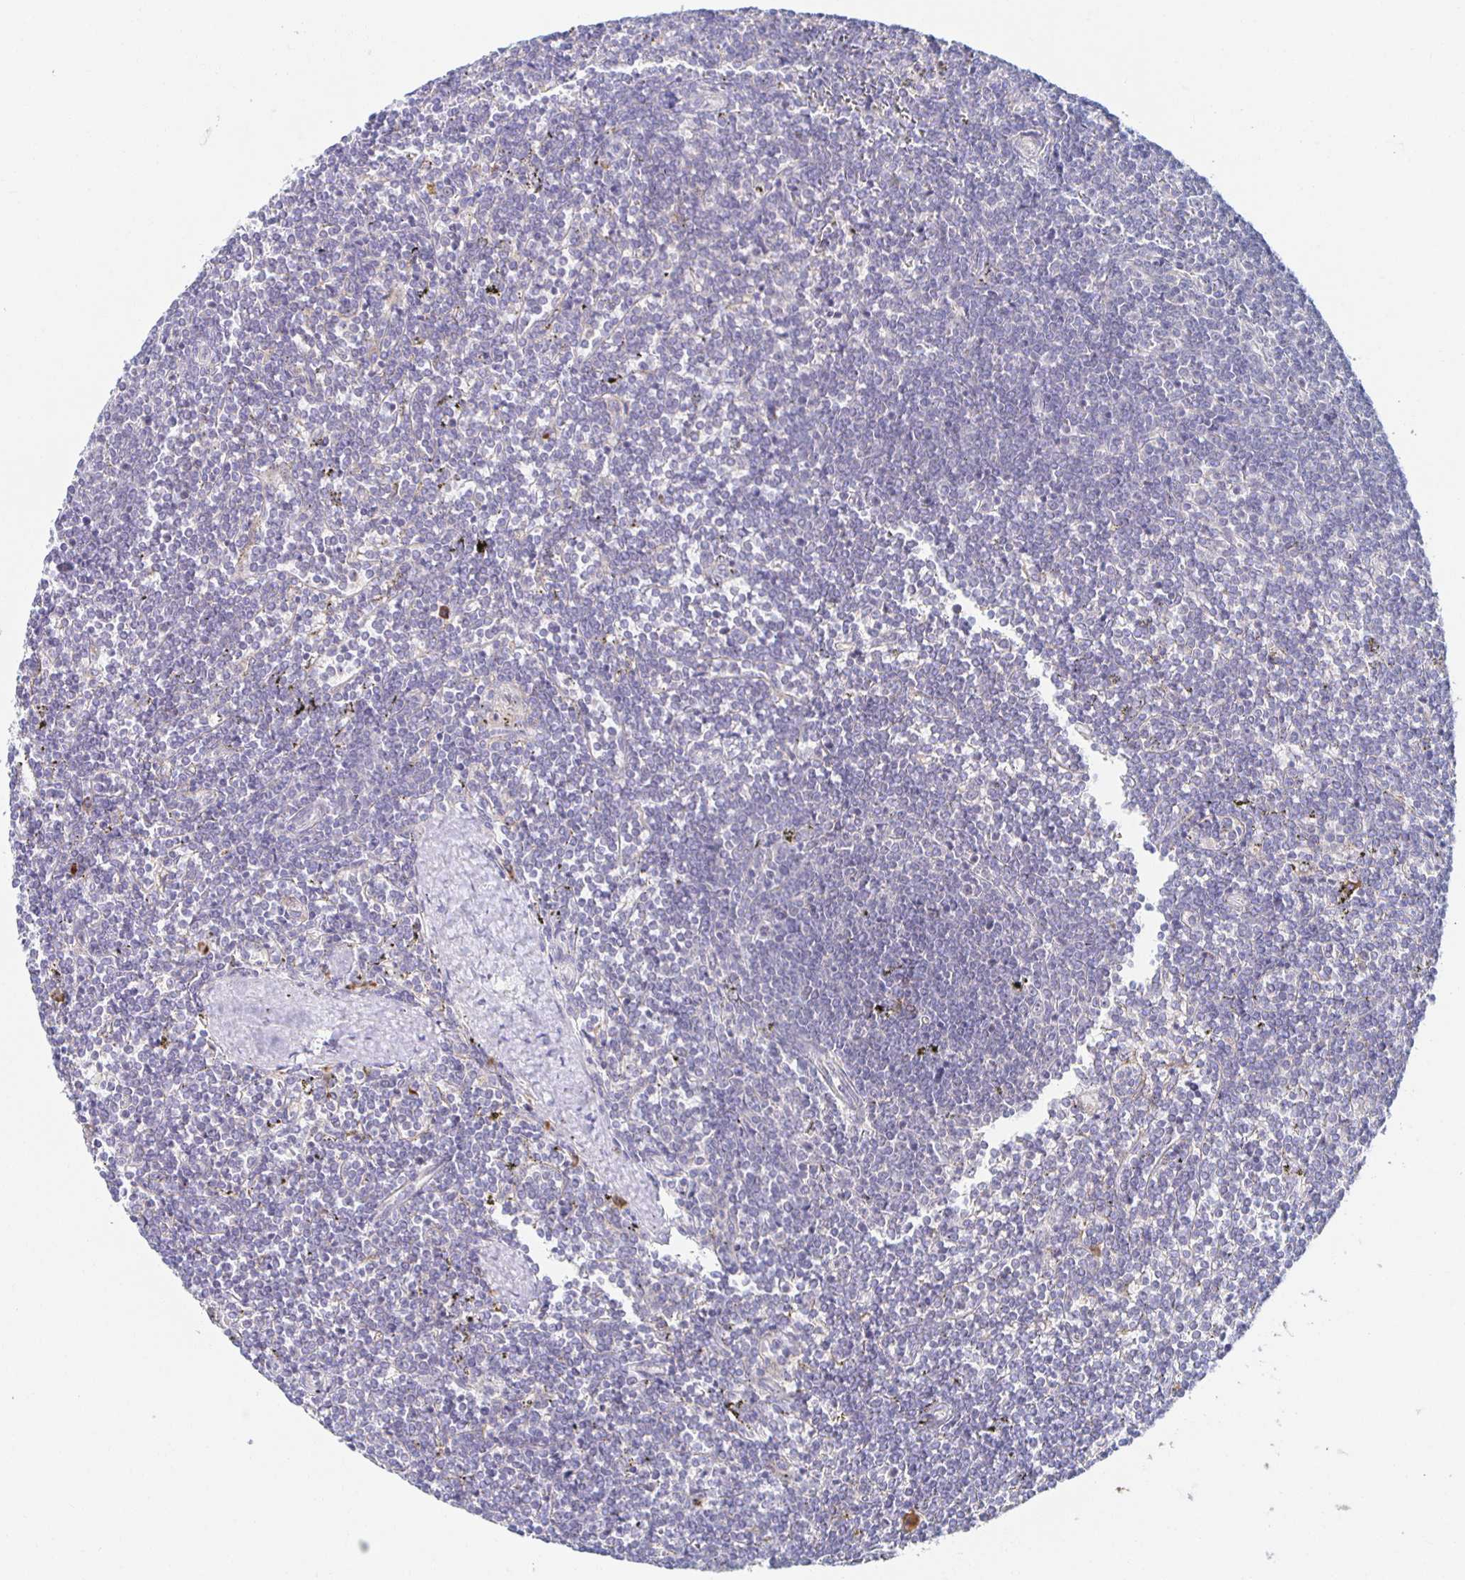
{"staining": {"intensity": "negative", "quantity": "none", "location": "none"}, "tissue": "lymphoma", "cell_type": "Tumor cells", "image_type": "cancer", "snomed": [{"axis": "morphology", "description": "Malignant lymphoma, non-Hodgkin's type, Low grade"}, {"axis": "topography", "description": "Spleen"}], "caption": "Immunohistochemistry (IHC) of lymphoma reveals no staining in tumor cells. (IHC, brightfield microscopy, high magnification).", "gene": "BAD", "patient": {"sex": "male", "age": 78}}